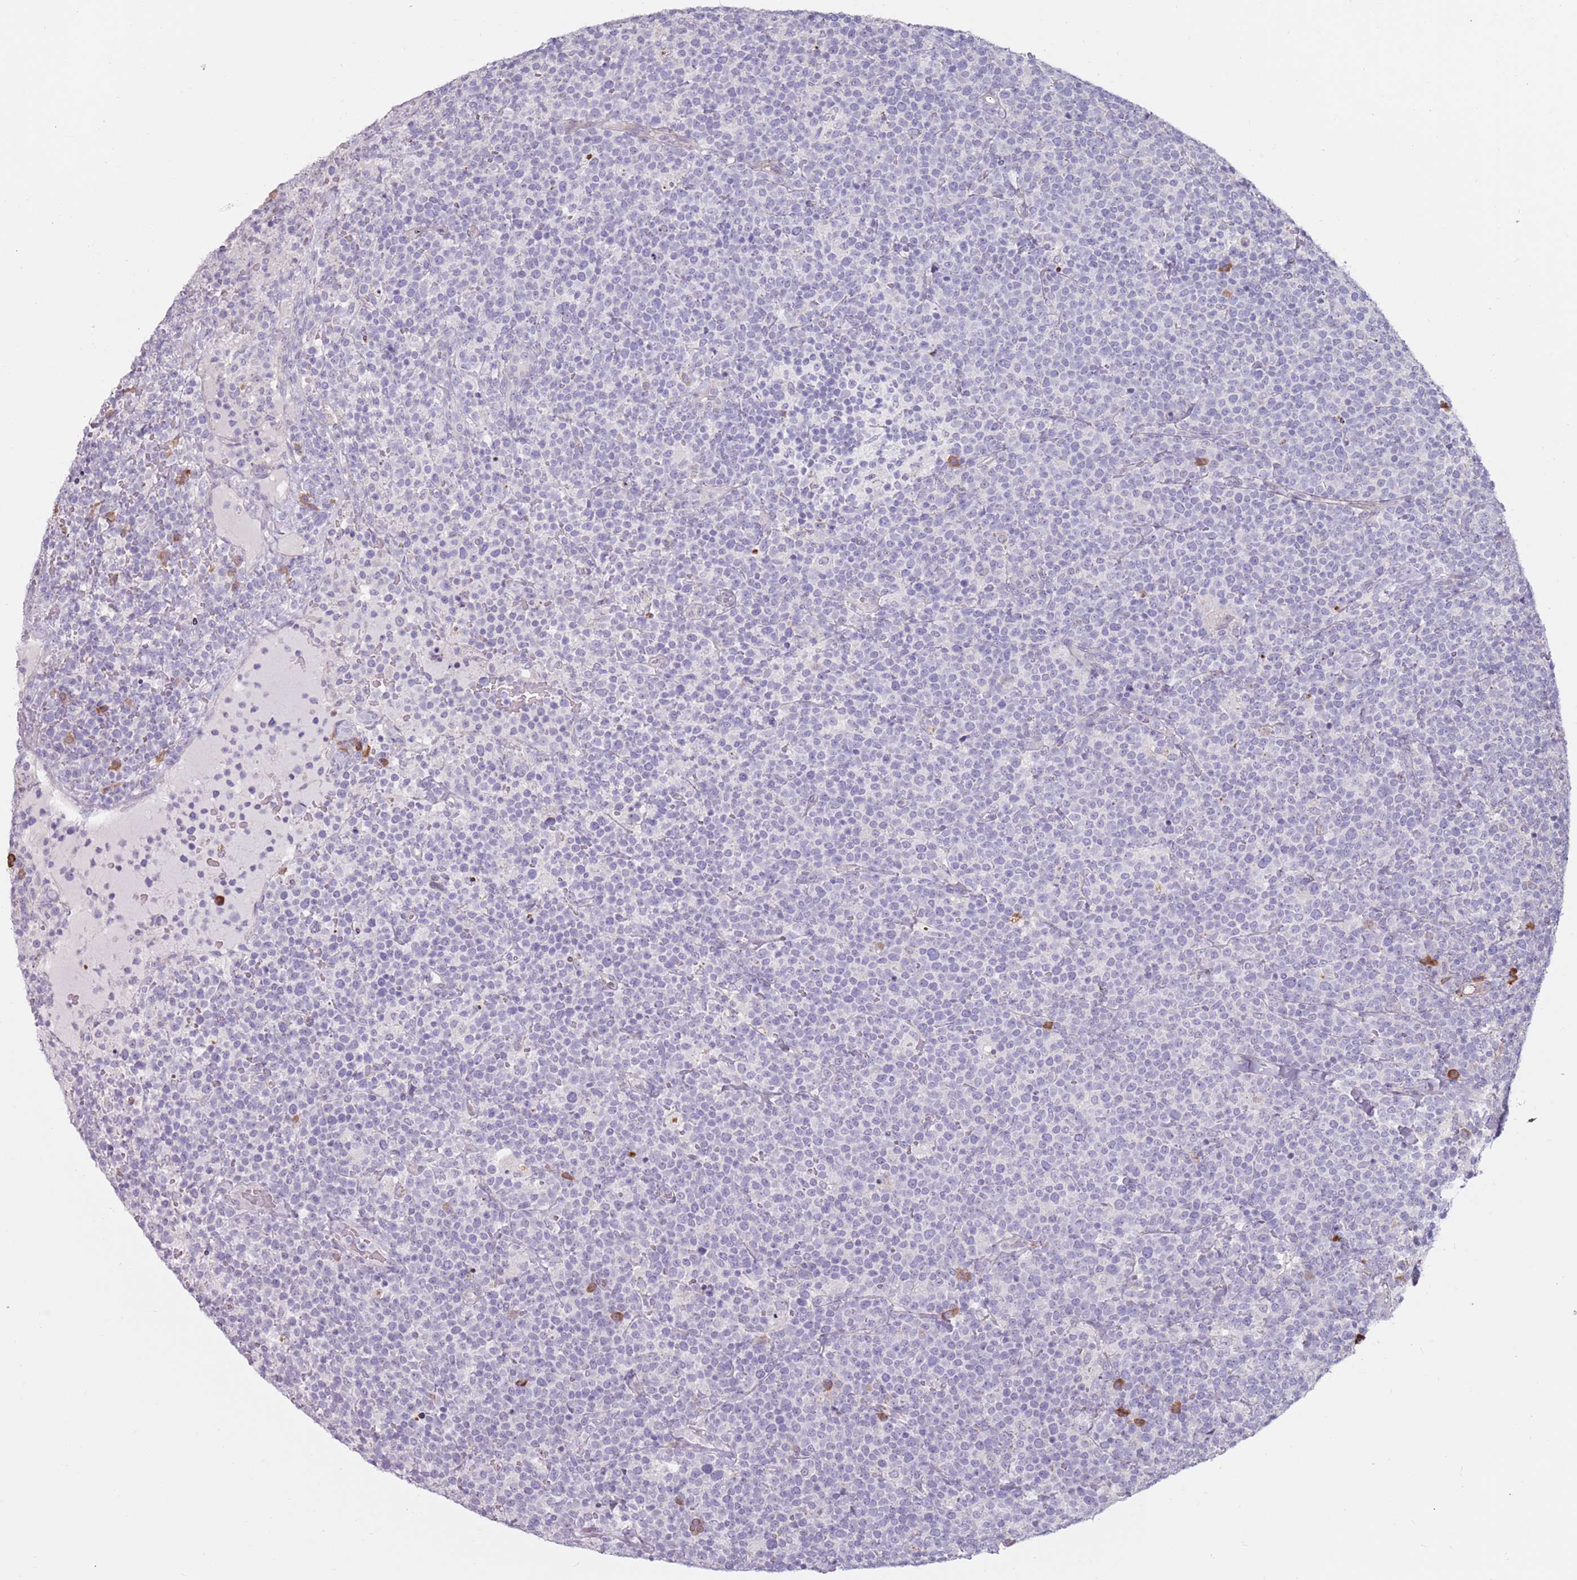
{"staining": {"intensity": "negative", "quantity": "none", "location": "none"}, "tissue": "lymphoma", "cell_type": "Tumor cells", "image_type": "cancer", "snomed": [{"axis": "morphology", "description": "Malignant lymphoma, non-Hodgkin's type, High grade"}, {"axis": "topography", "description": "Lymph node"}], "caption": "A micrograph of human high-grade malignant lymphoma, non-Hodgkin's type is negative for staining in tumor cells.", "gene": "DXO", "patient": {"sex": "male", "age": 61}}